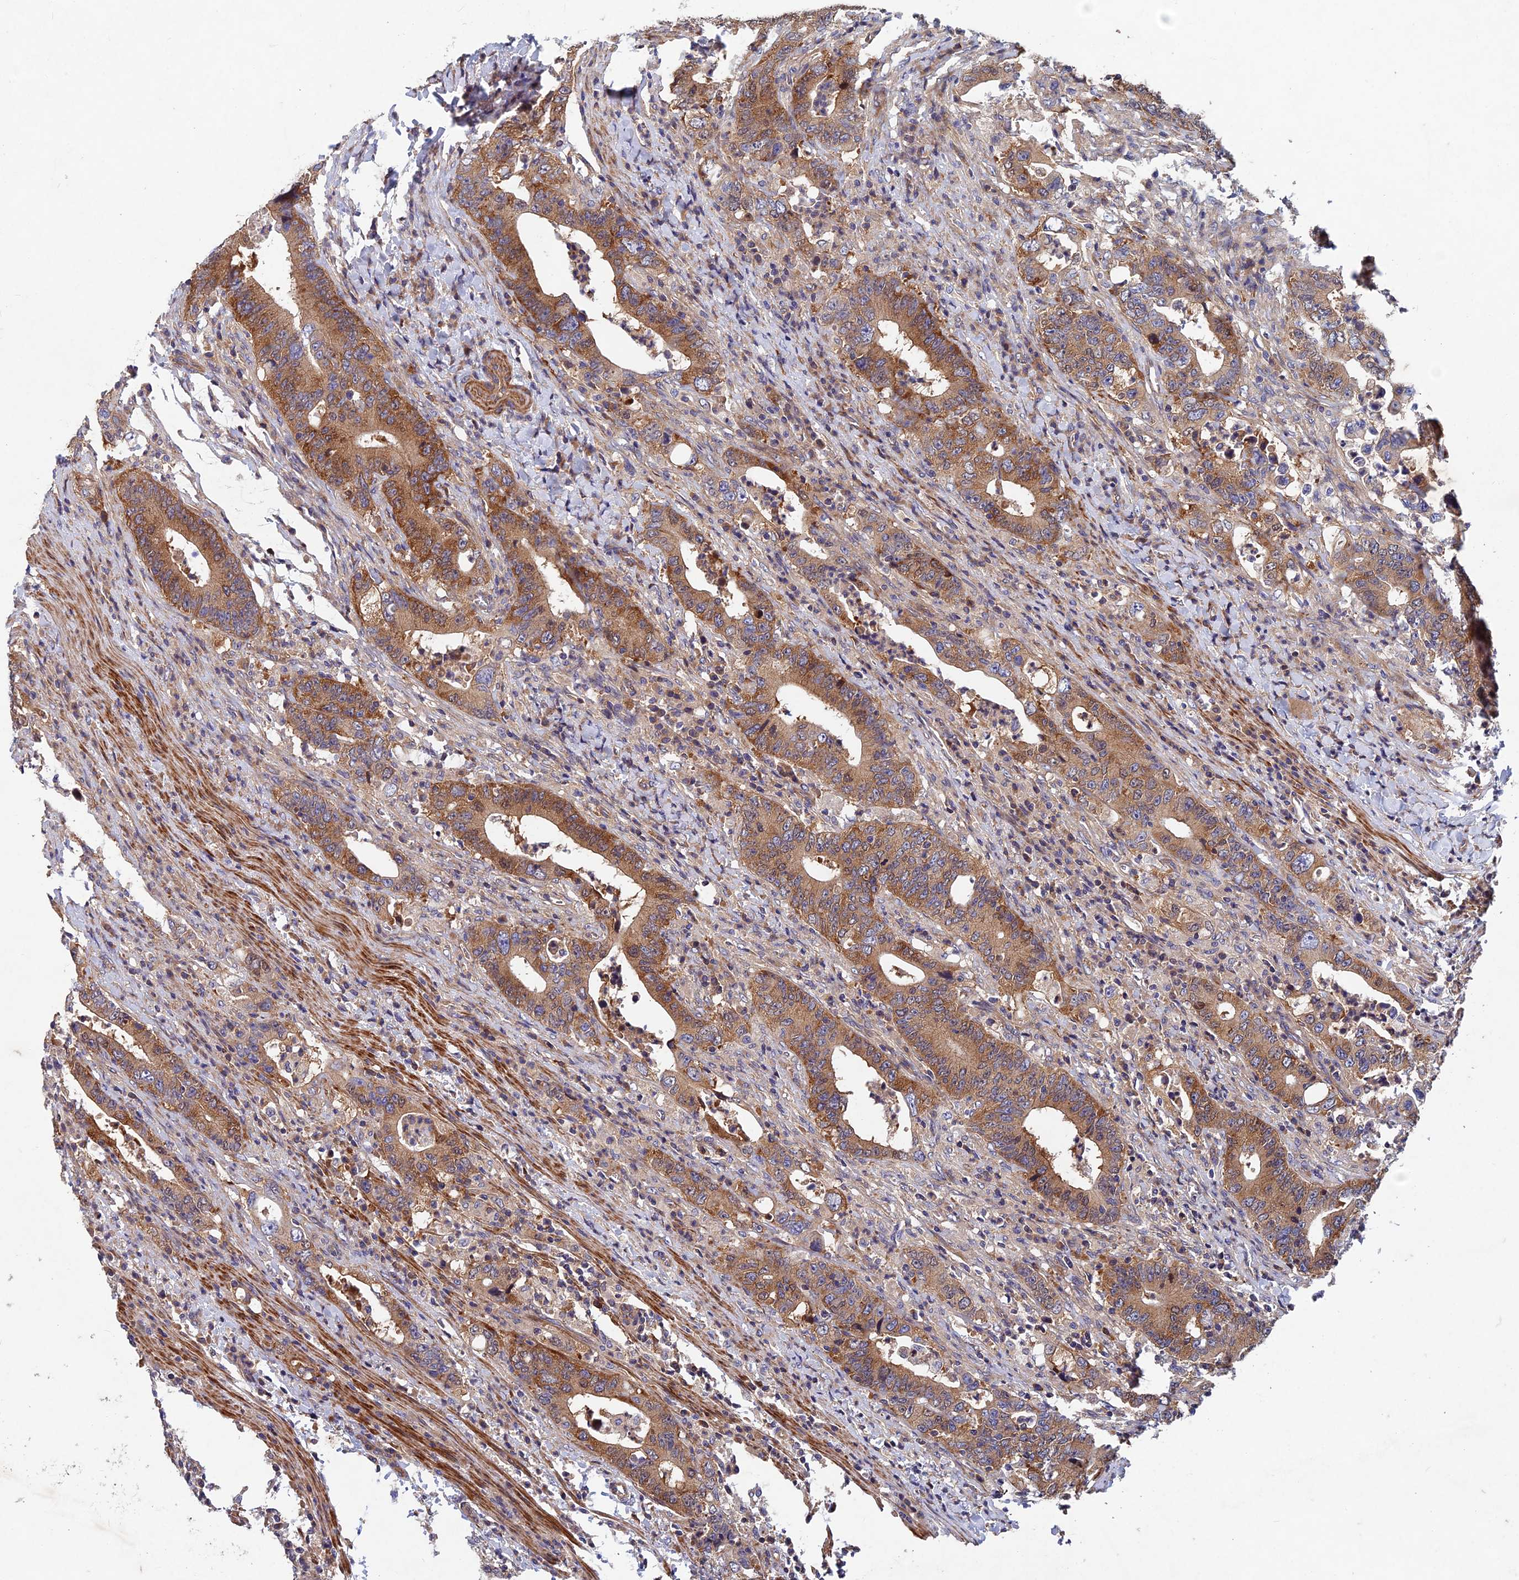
{"staining": {"intensity": "moderate", "quantity": ">75%", "location": "cytoplasmic/membranous"}, "tissue": "colorectal cancer", "cell_type": "Tumor cells", "image_type": "cancer", "snomed": [{"axis": "morphology", "description": "Adenocarcinoma, NOS"}, {"axis": "topography", "description": "Colon"}], "caption": "The immunohistochemical stain labels moderate cytoplasmic/membranous expression in tumor cells of adenocarcinoma (colorectal) tissue. The staining was performed using DAB (3,3'-diaminobenzidine) to visualize the protein expression in brown, while the nuclei were stained in blue with hematoxylin (Magnification: 20x).", "gene": "NCAPG", "patient": {"sex": "female", "age": 75}}